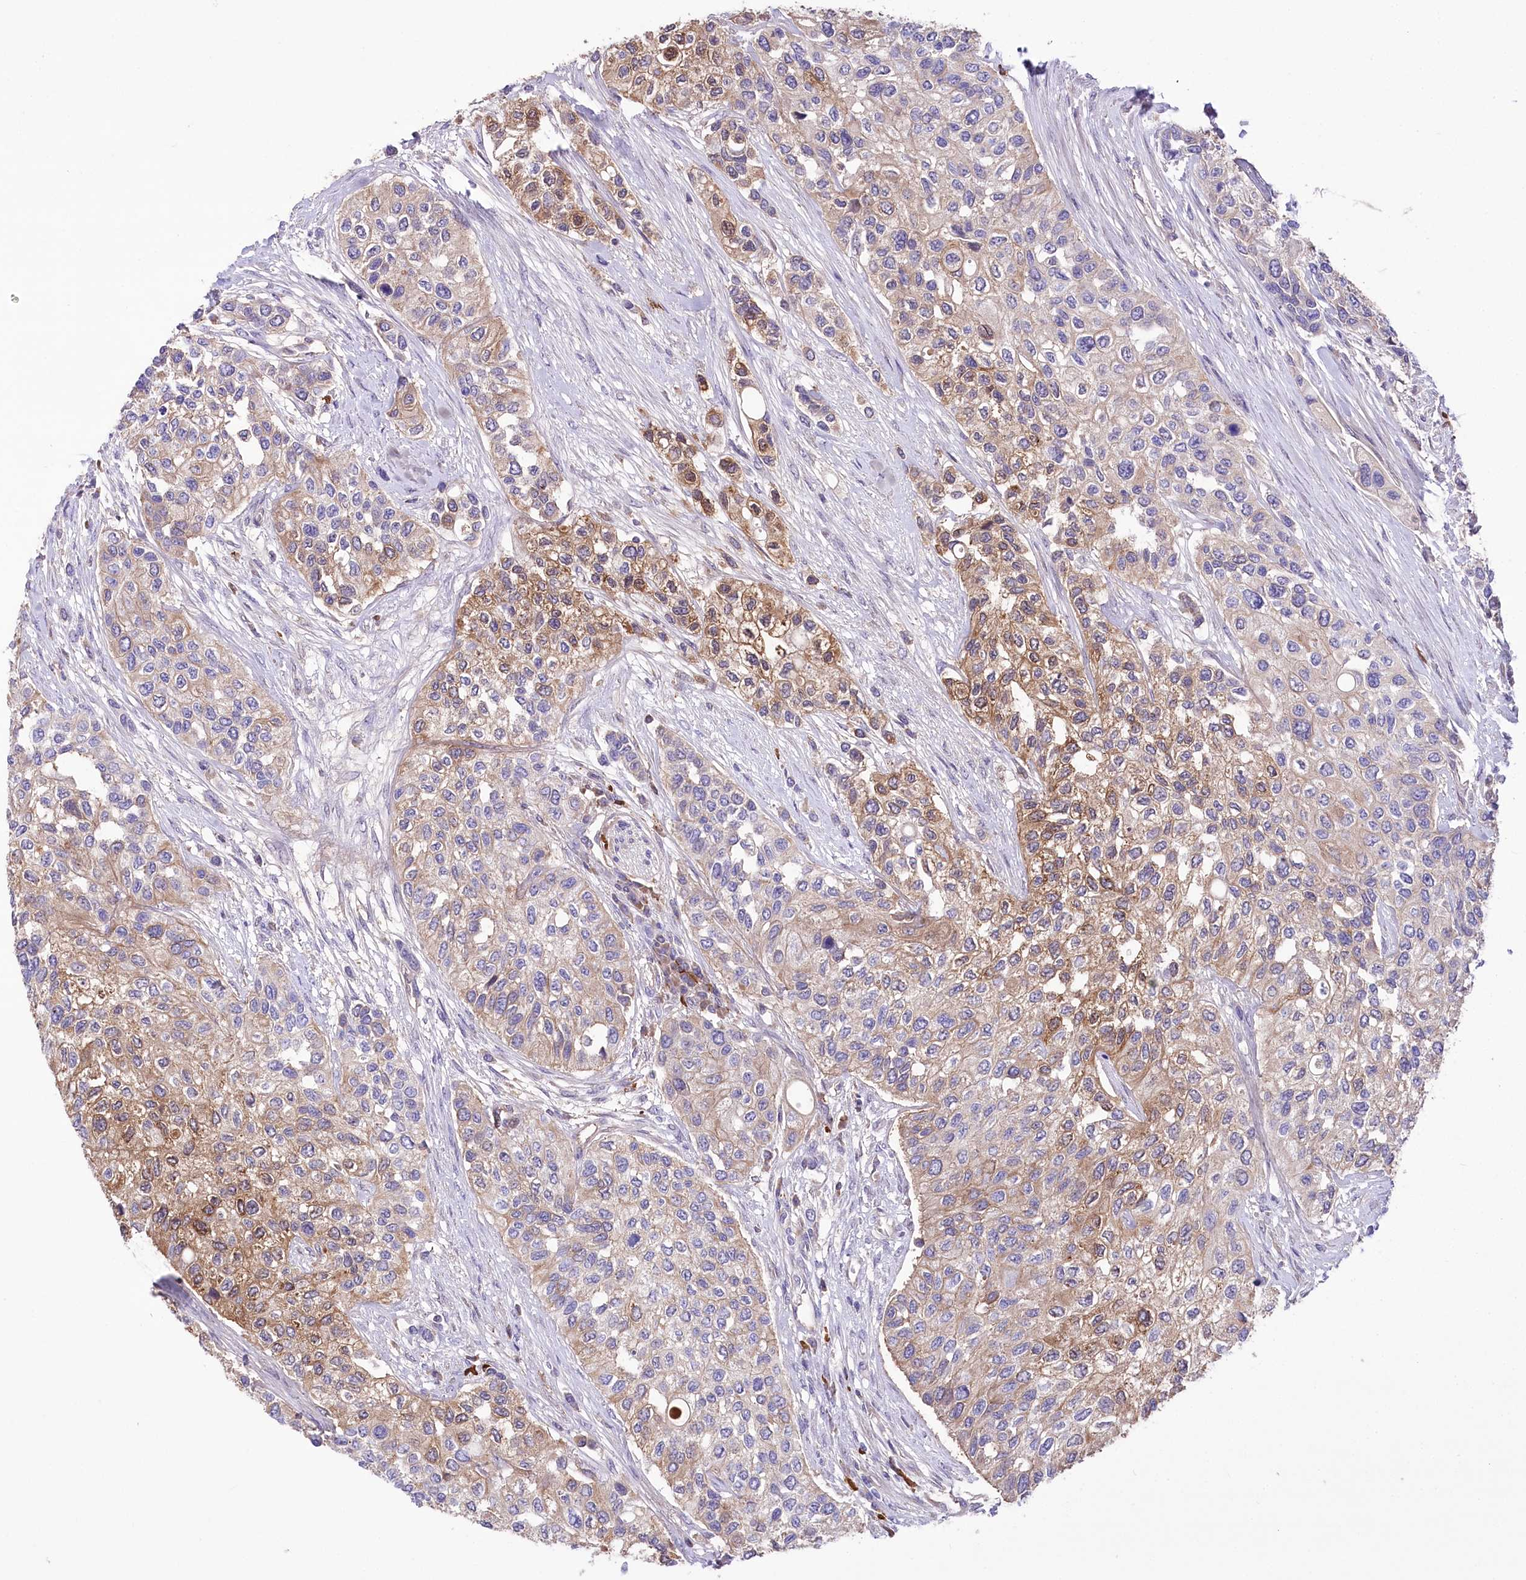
{"staining": {"intensity": "moderate", "quantity": "25%-75%", "location": "cytoplasmic/membranous"}, "tissue": "urothelial cancer", "cell_type": "Tumor cells", "image_type": "cancer", "snomed": [{"axis": "morphology", "description": "Normal tissue, NOS"}, {"axis": "morphology", "description": "Urothelial carcinoma, High grade"}, {"axis": "topography", "description": "Vascular tissue"}, {"axis": "topography", "description": "Urinary bladder"}], "caption": "The photomicrograph reveals staining of high-grade urothelial carcinoma, revealing moderate cytoplasmic/membranous protein positivity (brown color) within tumor cells. (DAB = brown stain, brightfield microscopy at high magnification).", "gene": "CEP164", "patient": {"sex": "female", "age": 56}}